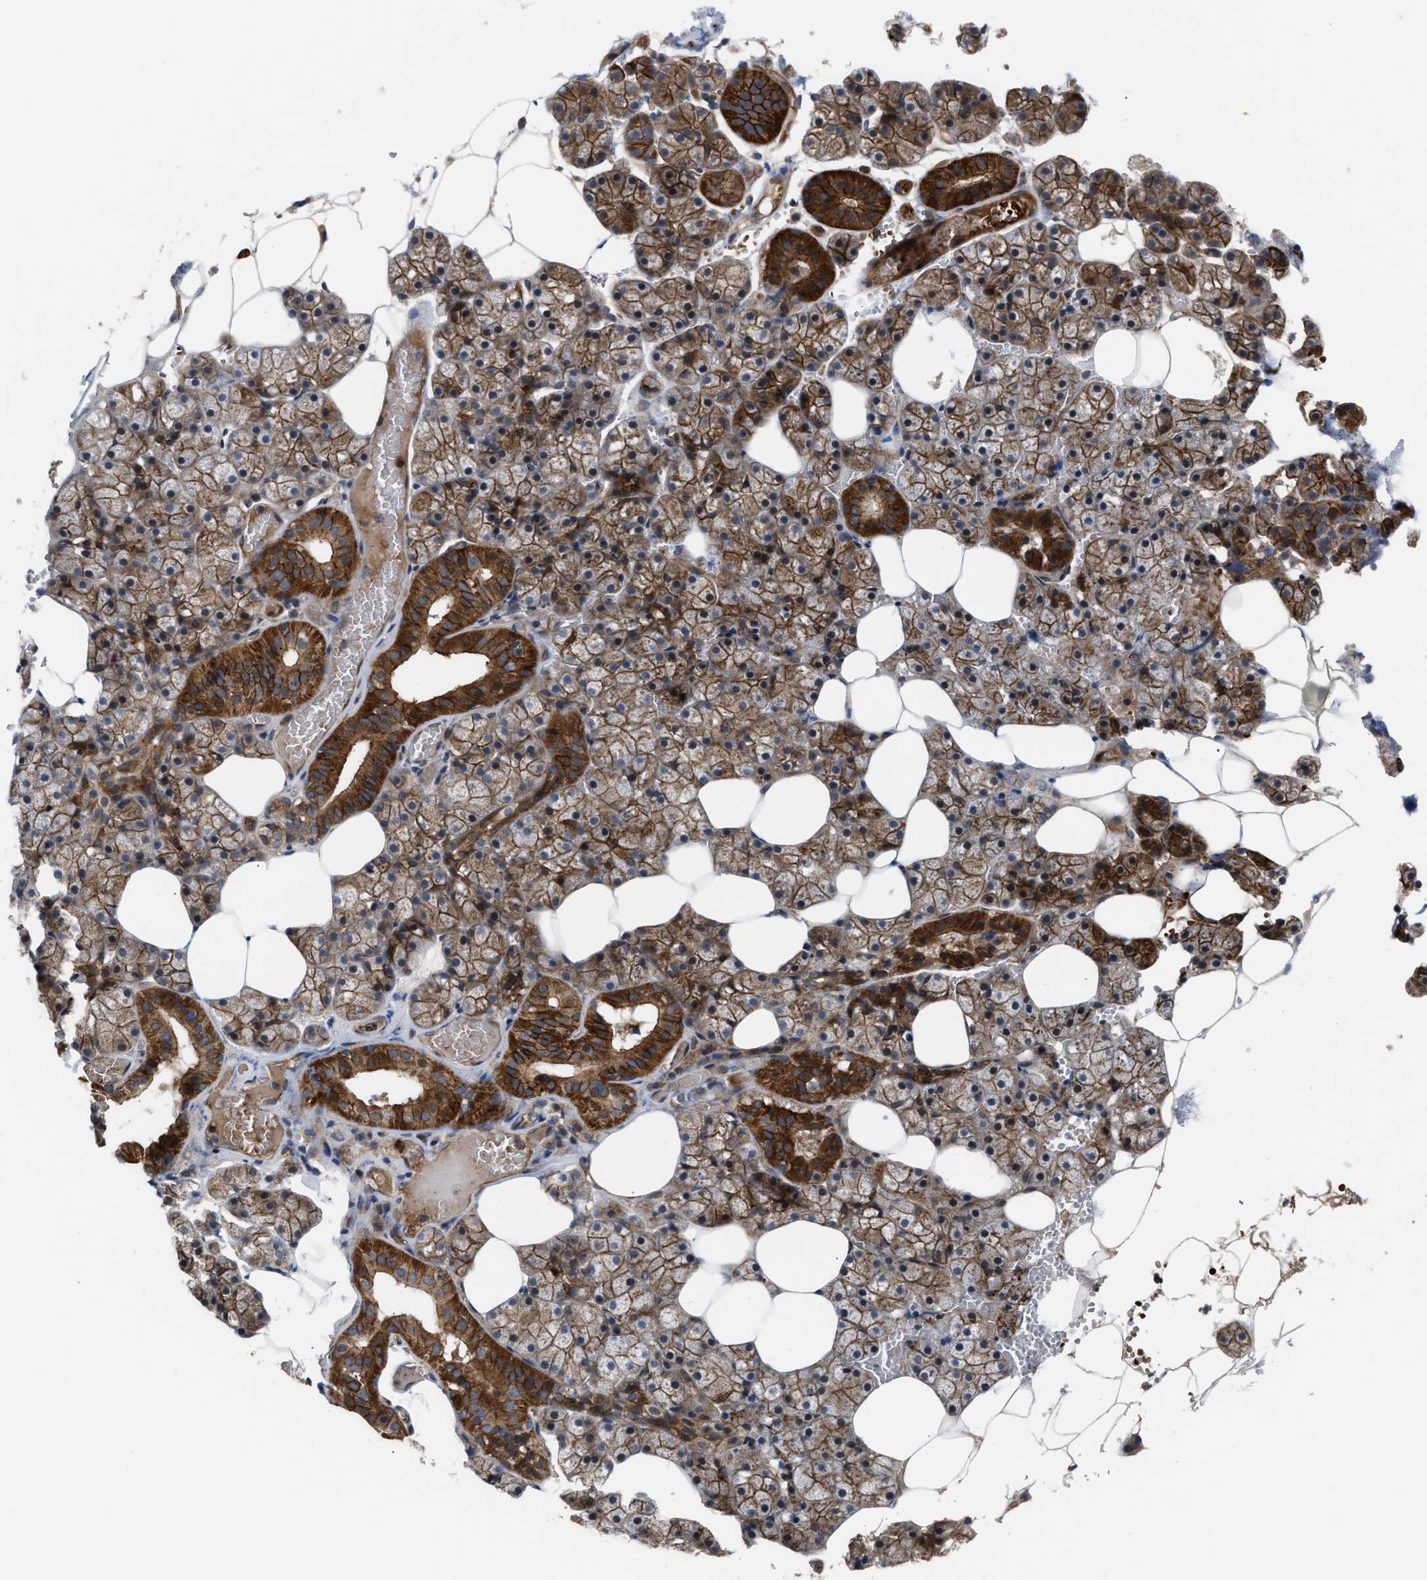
{"staining": {"intensity": "strong", "quantity": ">75%", "location": "cytoplasmic/membranous"}, "tissue": "salivary gland", "cell_type": "Glandular cells", "image_type": "normal", "snomed": [{"axis": "morphology", "description": "Normal tissue, NOS"}, {"axis": "topography", "description": "Salivary gland"}], "caption": "Immunohistochemistry photomicrograph of normal human salivary gland stained for a protein (brown), which displays high levels of strong cytoplasmic/membranous positivity in about >75% of glandular cells.", "gene": "STAU1", "patient": {"sex": "male", "age": 62}}